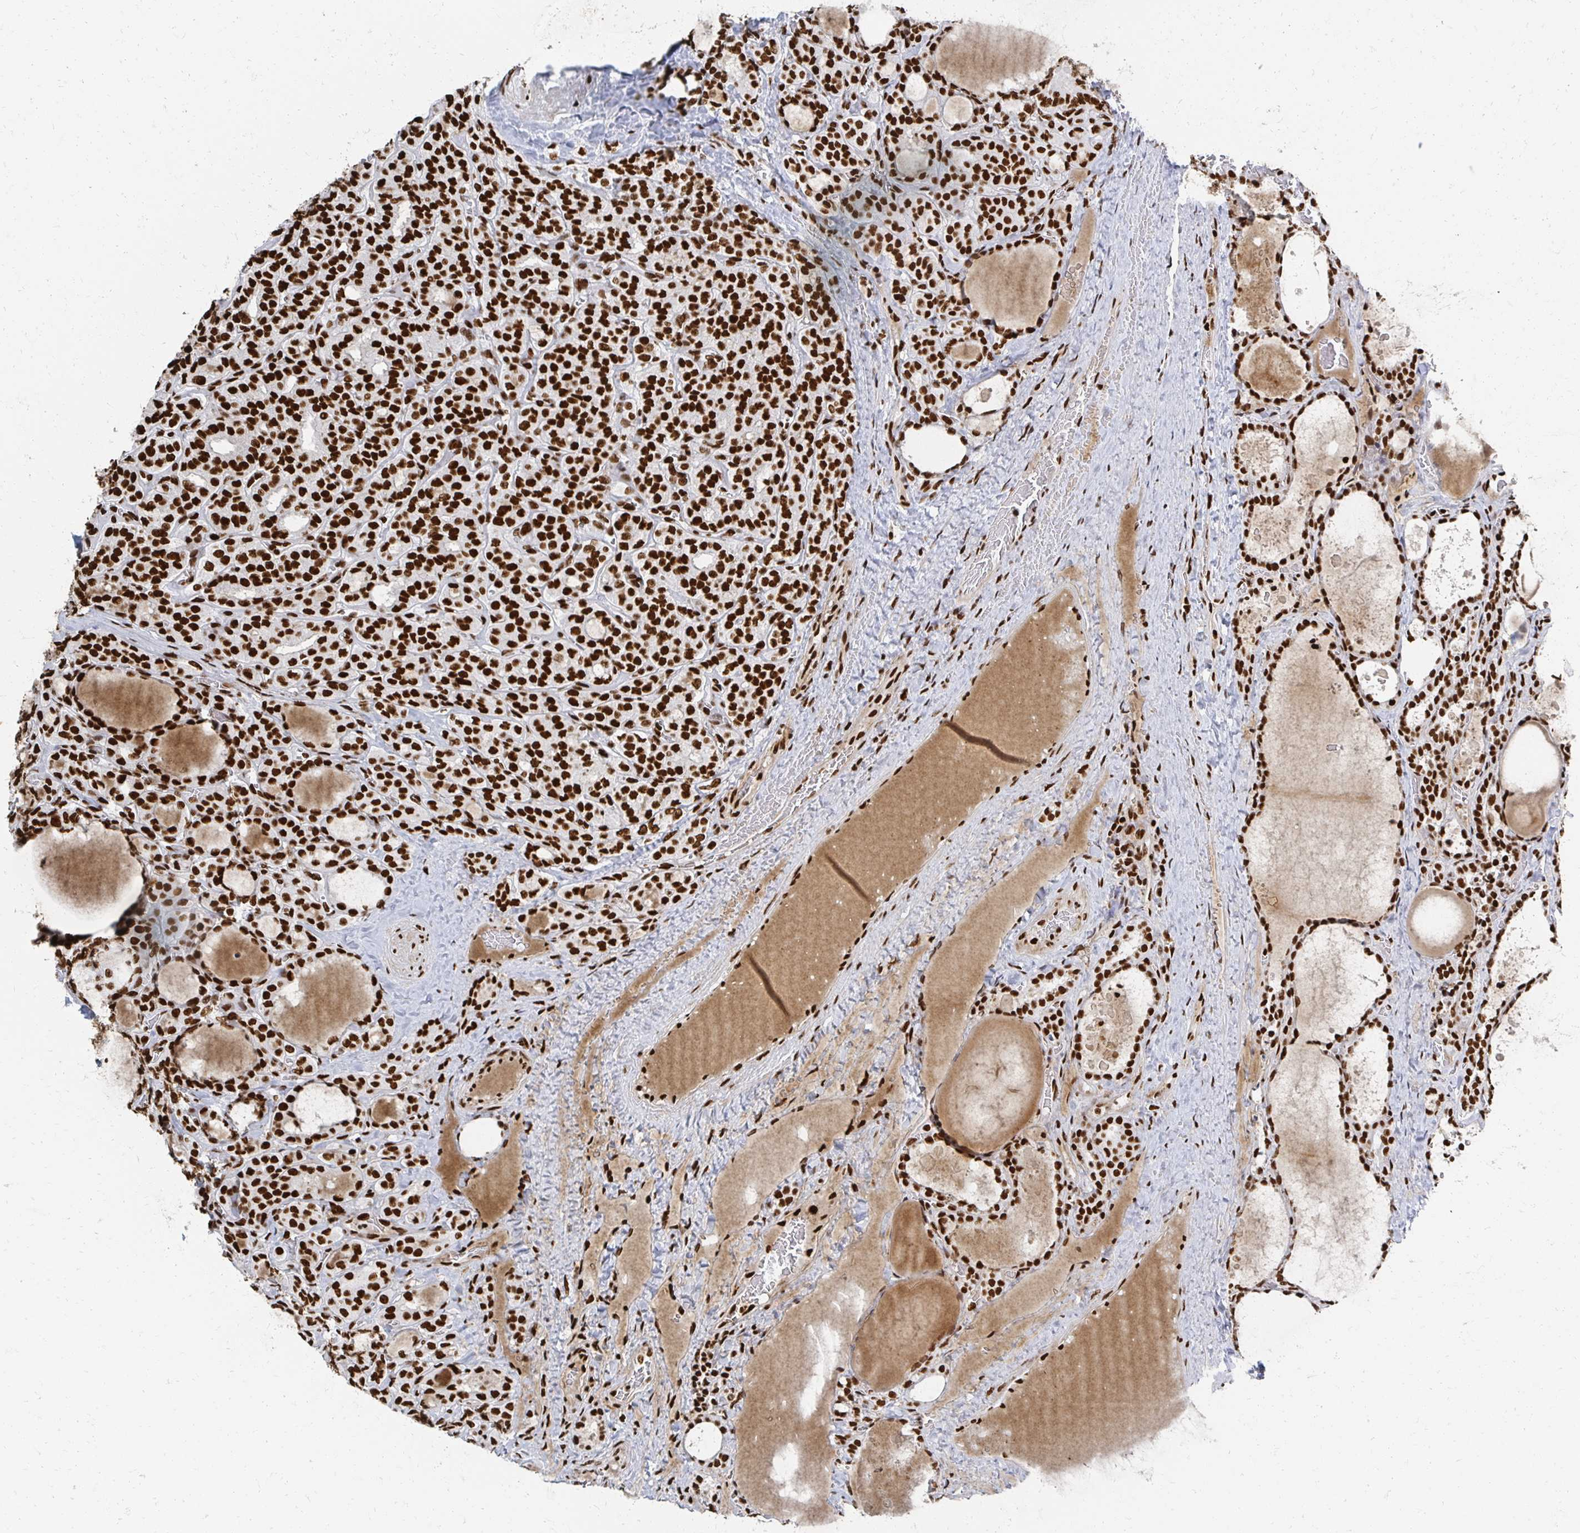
{"staining": {"intensity": "strong", "quantity": ">75%", "location": "nuclear"}, "tissue": "thyroid cancer", "cell_type": "Tumor cells", "image_type": "cancer", "snomed": [{"axis": "morphology", "description": "Normal tissue, NOS"}, {"axis": "morphology", "description": "Follicular adenoma carcinoma, NOS"}, {"axis": "topography", "description": "Thyroid gland"}], "caption": "DAB immunohistochemical staining of thyroid cancer demonstrates strong nuclear protein positivity in approximately >75% of tumor cells.", "gene": "RBBP7", "patient": {"sex": "female", "age": 31}}